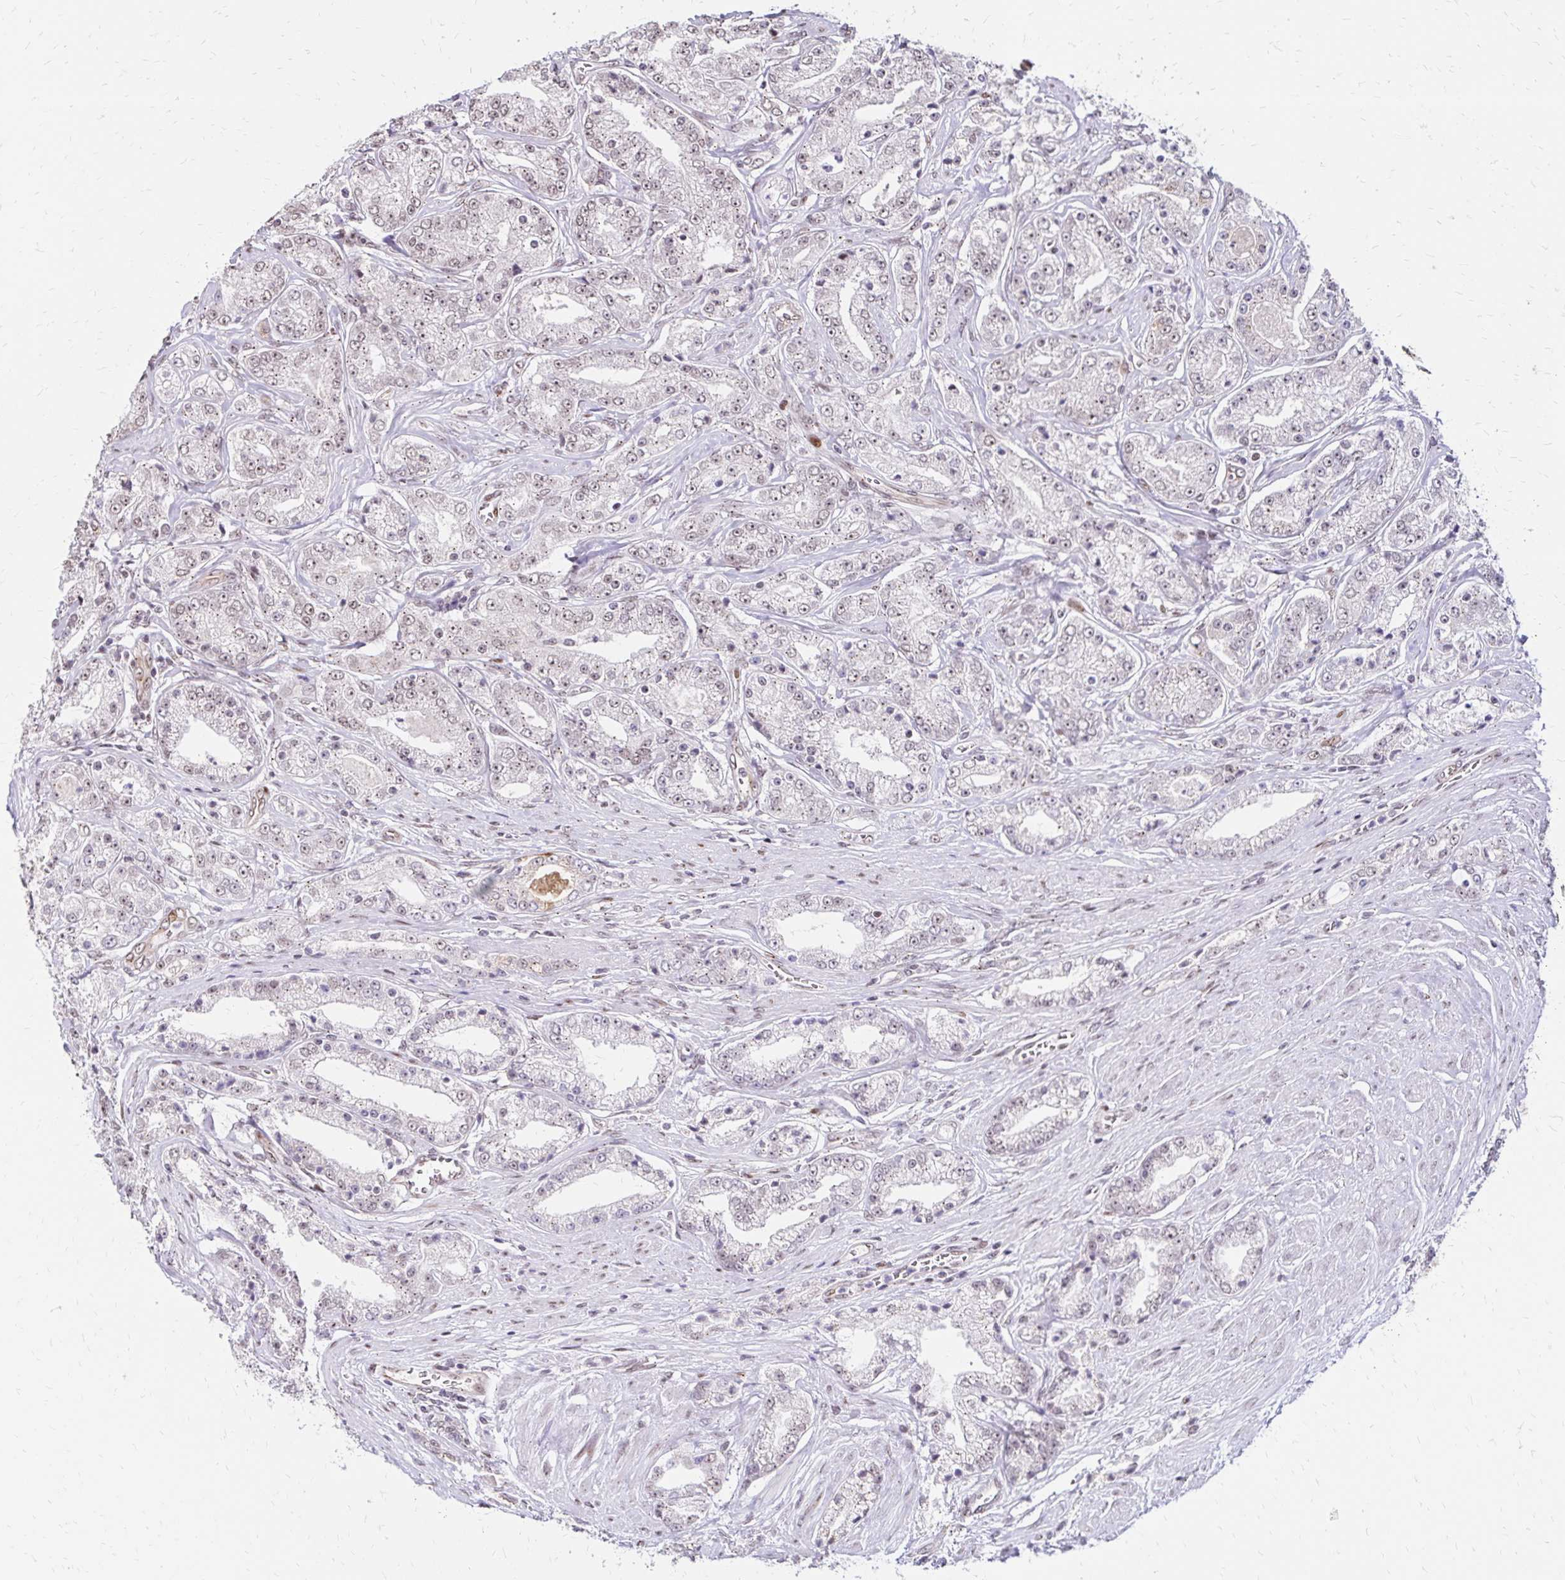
{"staining": {"intensity": "weak", "quantity": ">75%", "location": "cytoplasmic/membranous,nuclear"}, "tissue": "prostate cancer", "cell_type": "Tumor cells", "image_type": "cancer", "snomed": [{"axis": "morphology", "description": "Adenocarcinoma, High grade"}, {"axis": "topography", "description": "Prostate"}], "caption": "This histopathology image exhibits prostate cancer stained with immunohistochemistry (IHC) to label a protein in brown. The cytoplasmic/membranous and nuclear of tumor cells show weak positivity for the protein. Nuclei are counter-stained blue.", "gene": "TOB1", "patient": {"sex": "male", "age": 66}}